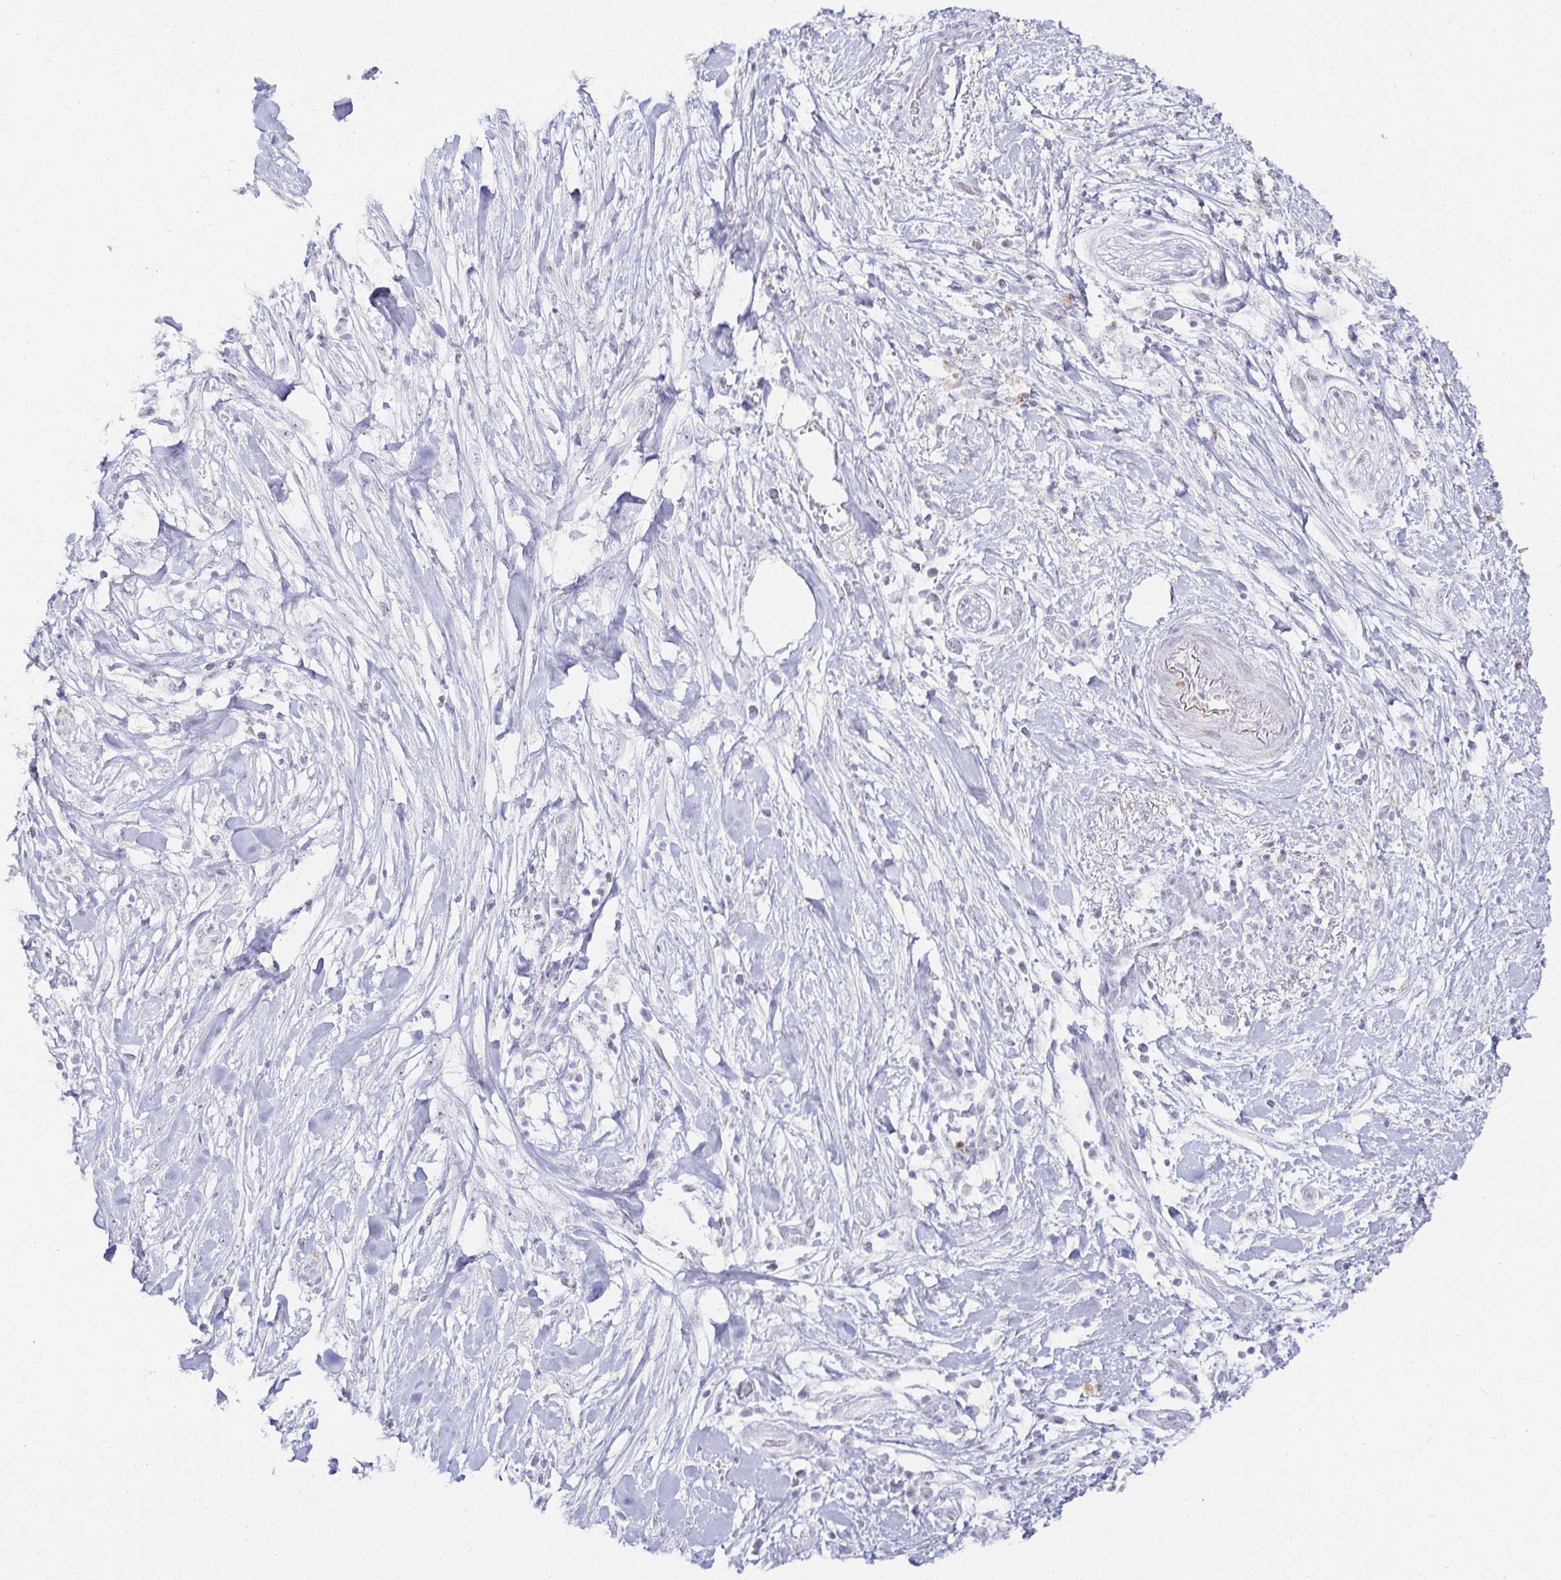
{"staining": {"intensity": "negative", "quantity": "none", "location": "none"}, "tissue": "pancreatic cancer", "cell_type": "Tumor cells", "image_type": "cancer", "snomed": [{"axis": "morphology", "description": "Adenocarcinoma, NOS"}, {"axis": "topography", "description": "Pancreas"}], "caption": "Micrograph shows no protein staining in tumor cells of pancreatic cancer (adenocarcinoma) tissue.", "gene": "ACAN", "patient": {"sex": "female", "age": 72}}